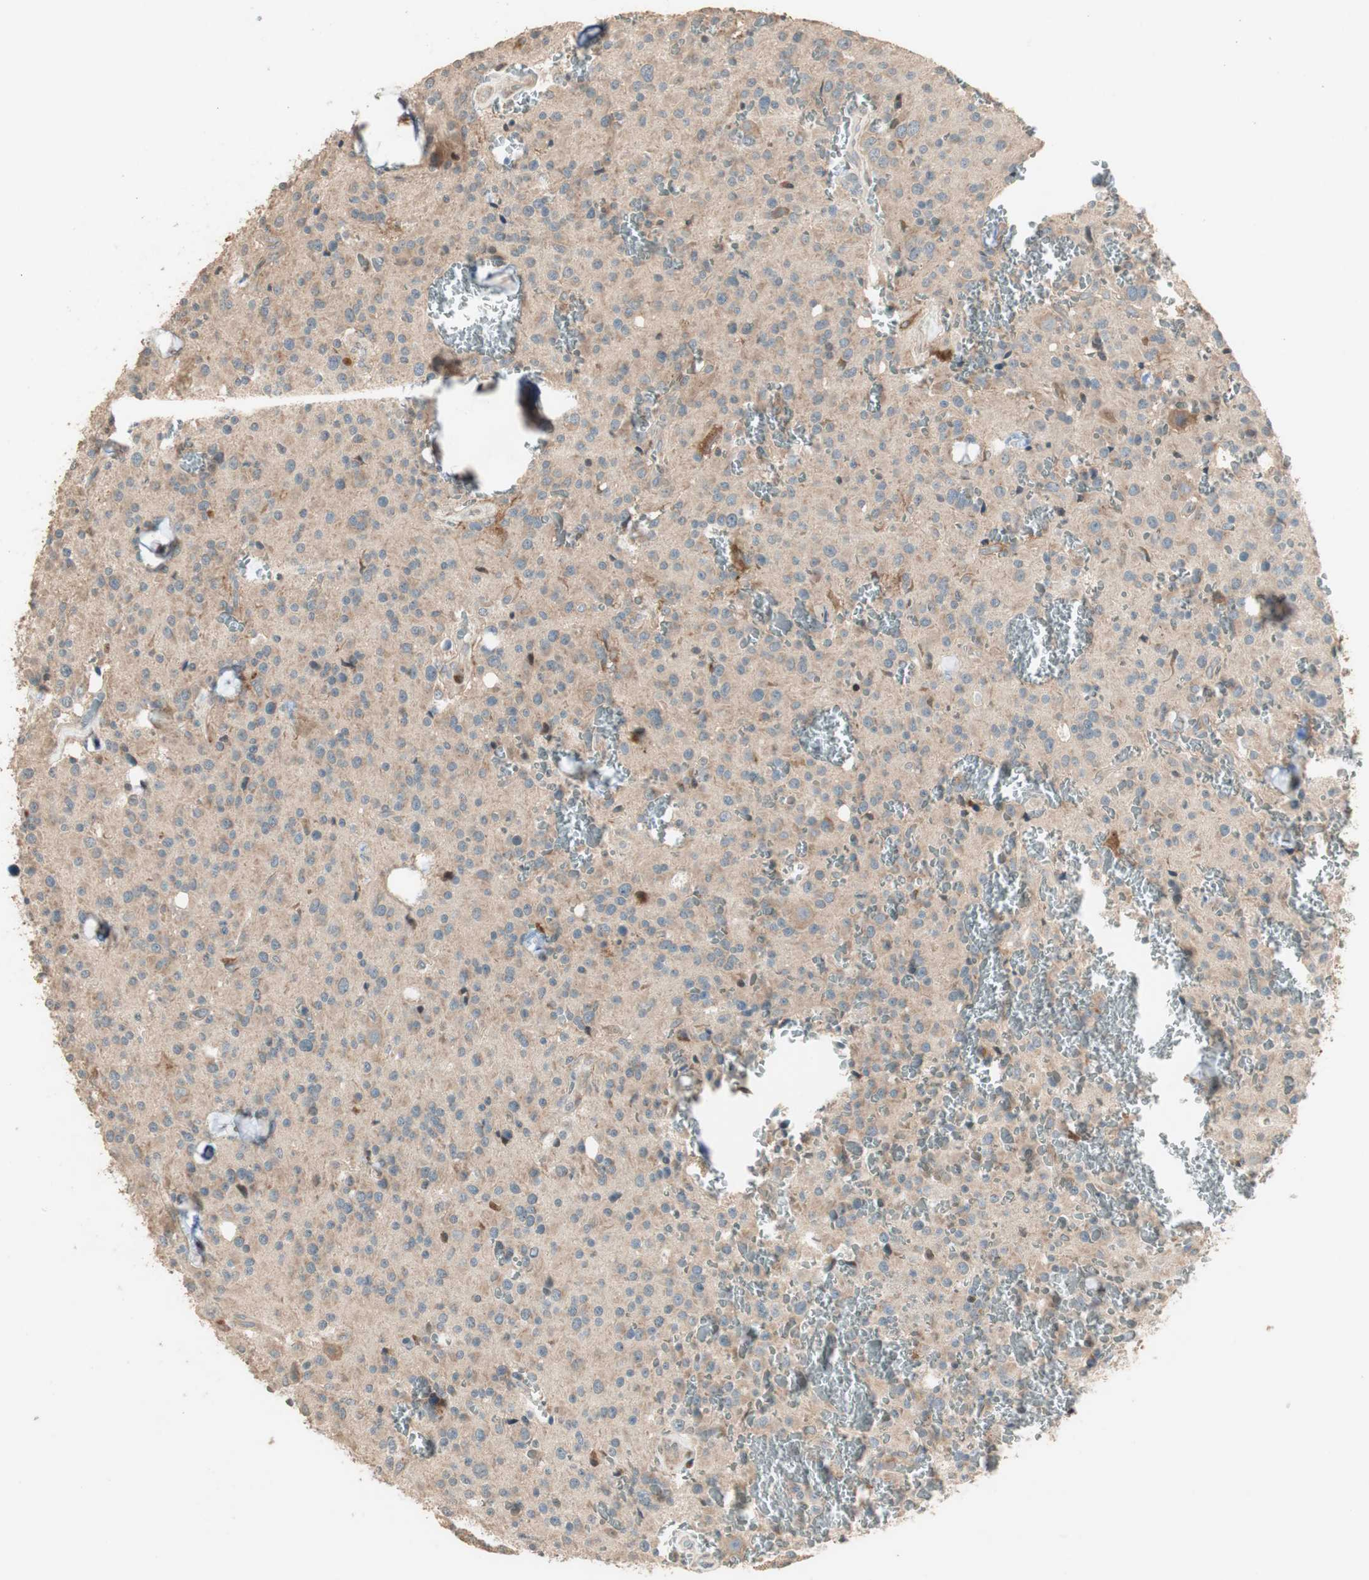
{"staining": {"intensity": "moderate", "quantity": ">75%", "location": "cytoplasmic/membranous"}, "tissue": "glioma", "cell_type": "Tumor cells", "image_type": "cancer", "snomed": [{"axis": "morphology", "description": "Glioma, malignant, Low grade"}, {"axis": "topography", "description": "Brain"}], "caption": "Immunohistochemical staining of human glioma shows medium levels of moderate cytoplasmic/membranous staining in approximately >75% of tumor cells.", "gene": "RARRES1", "patient": {"sex": "male", "age": 58}}